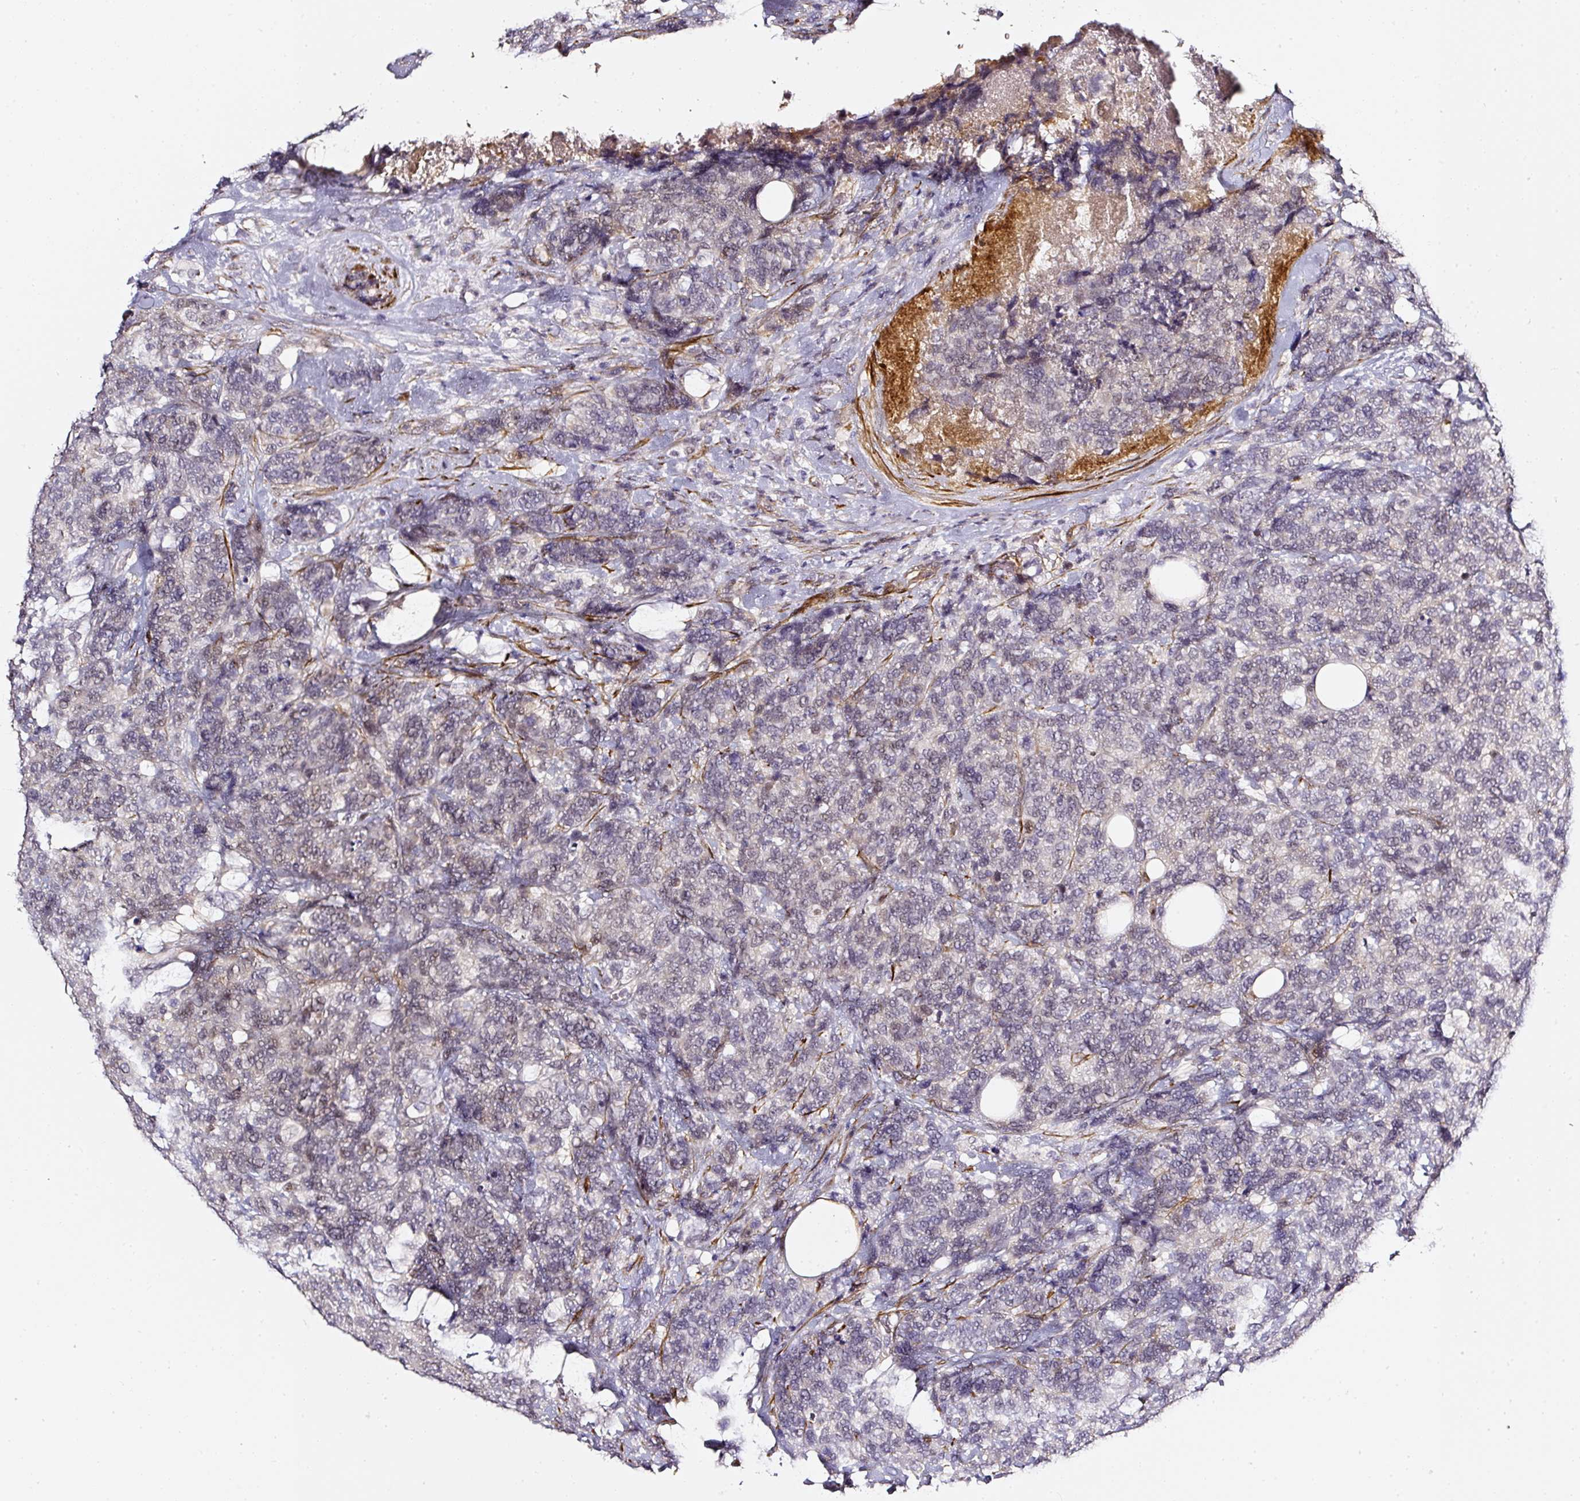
{"staining": {"intensity": "negative", "quantity": "none", "location": "none"}, "tissue": "breast cancer", "cell_type": "Tumor cells", "image_type": "cancer", "snomed": [{"axis": "morphology", "description": "Lobular carcinoma"}, {"axis": "topography", "description": "Breast"}], "caption": "IHC histopathology image of human breast cancer stained for a protein (brown), which displays no positivity in tumor cells.", "gene": "TOGARAM1", "patient": {"sex": "female", "age": 59}}